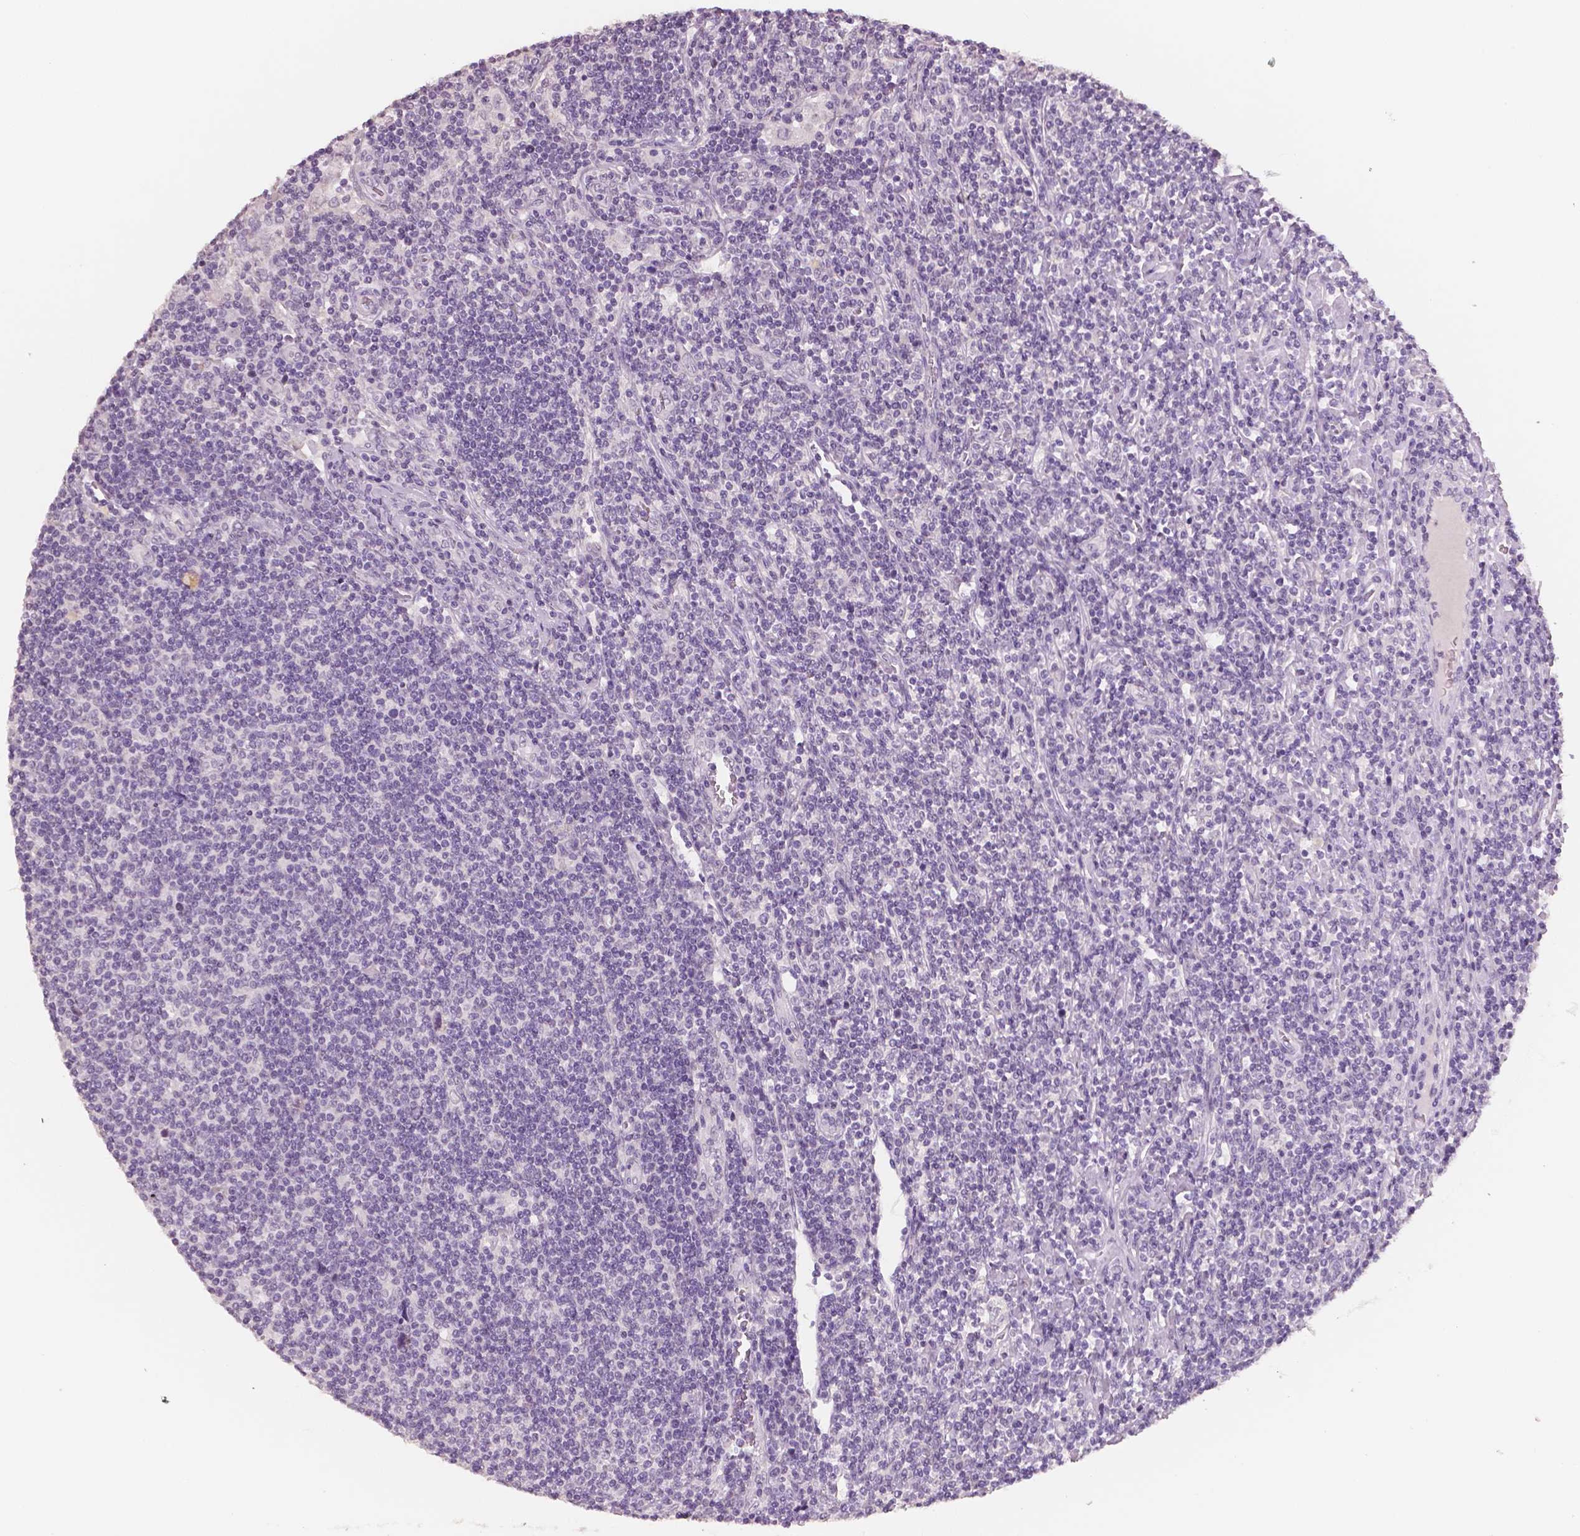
{"staining": {"intensity": "negative", "quantity": "none", "location": "none"}, "tissue": "lymphoma", "cell_type": "Tumor cells", "image_type": "cancer", "snomed": [{"axis": "morphology", "description": "Hodgkin's disease, NOS"}, {"axis": "topography", "description": "Lymph node"}], "caption": "This is an immunohistochemistry (IHC) histopathology image of lymphoma. There is no expression in tumor cells.", "gene": "NECAB1", "patient": {"sex": "male", "age": 40}}